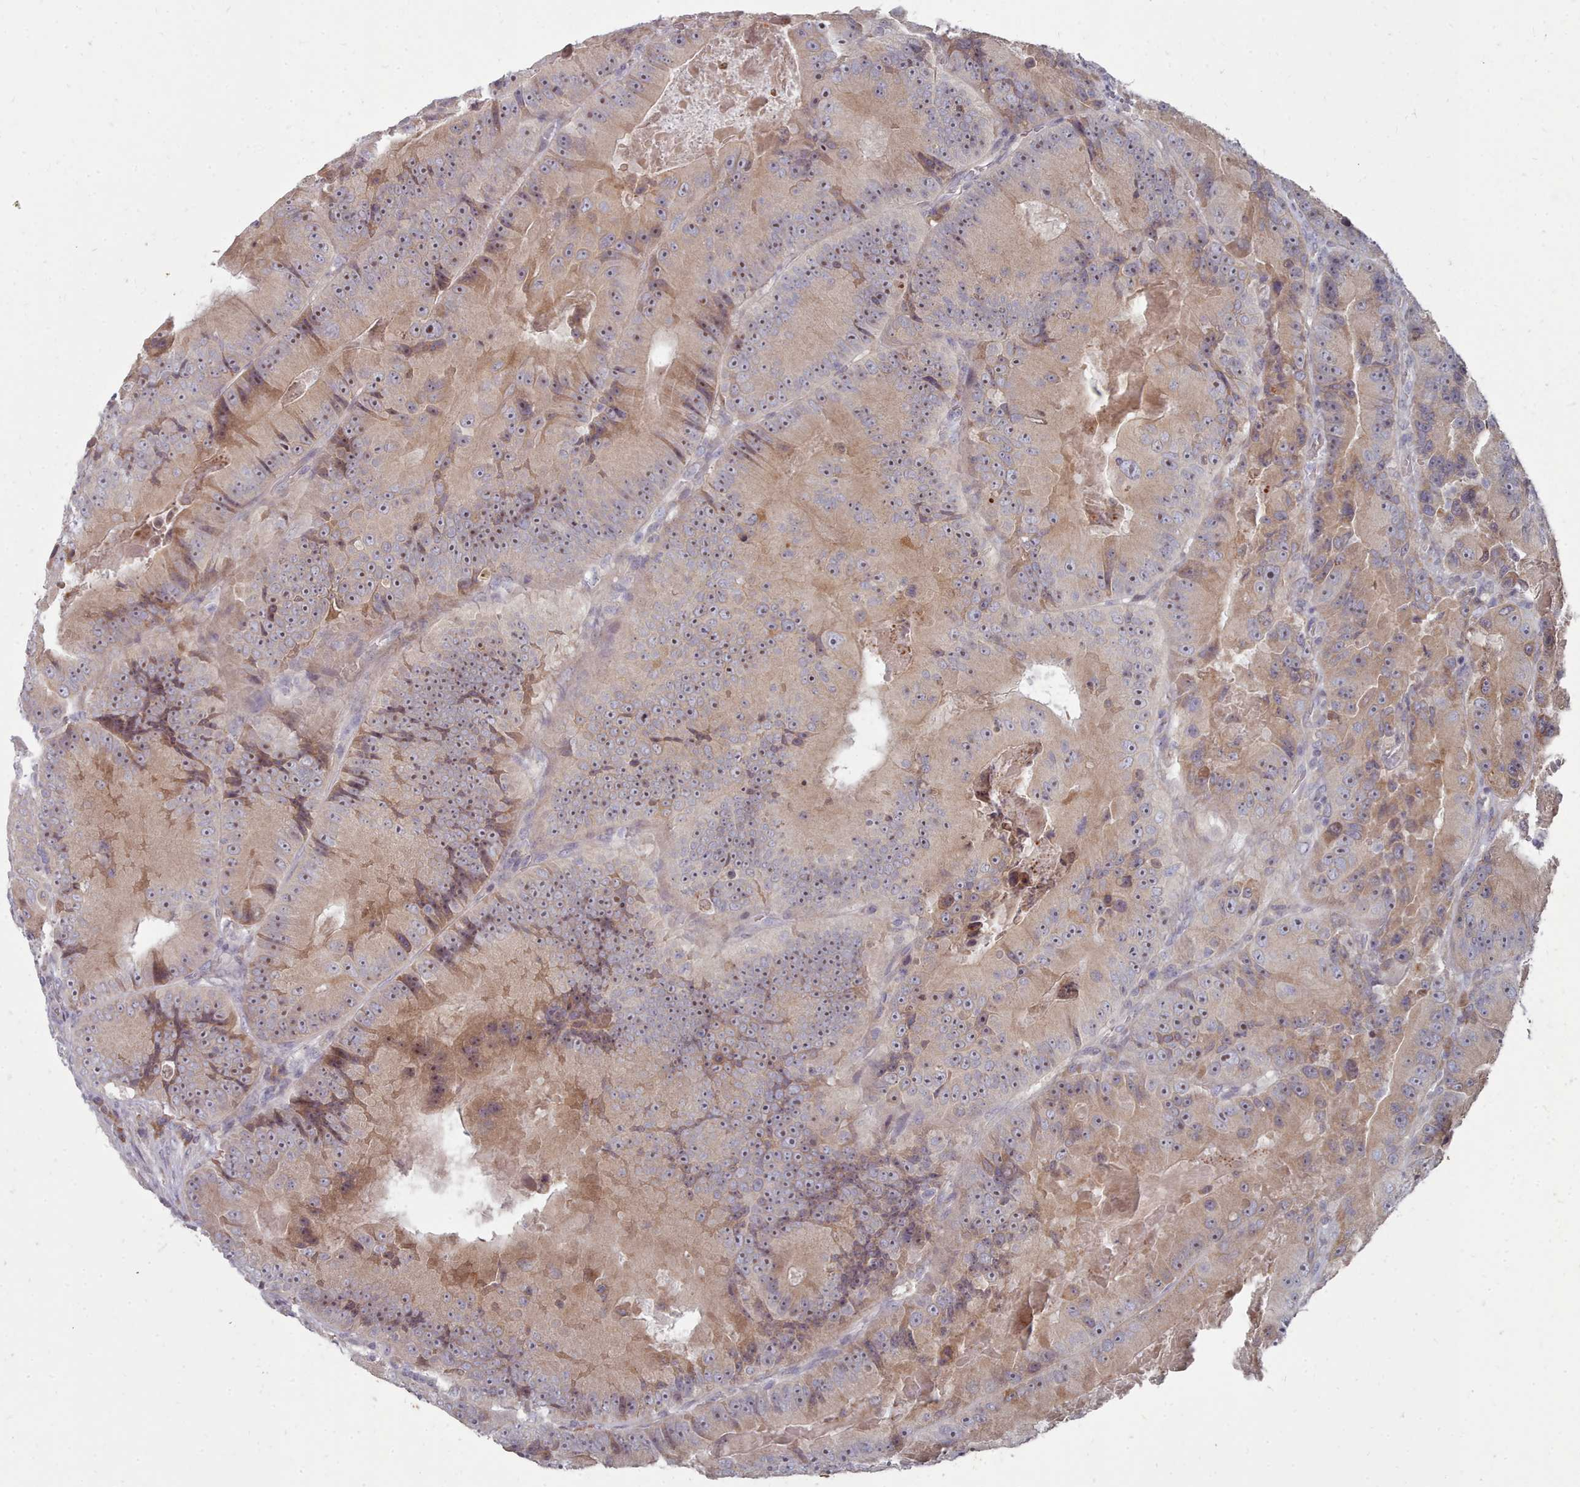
{"staining": {"intensity": "moderate", "quantity": "25%-75%", "location": "cytoplasmic/membranous,nuclear"}, "tissue": "colorectal cancer", "cell_type": "Tumor cells", "image_type": "cancer", "snomed": [{"axis": "morphology", "description": "Adenocarcinoma, NOS"}, {"axis": "topography", "description": "Colon"}], "caption": "Protein staining by IHC displays moderate cytoplasmic/membranous and nuclear staining in about 25%-75% of tumor cells in adenocarcinoma (colorectal).", "gene": "ACKR3", "patient": {"sex": "female", "age": 86}}